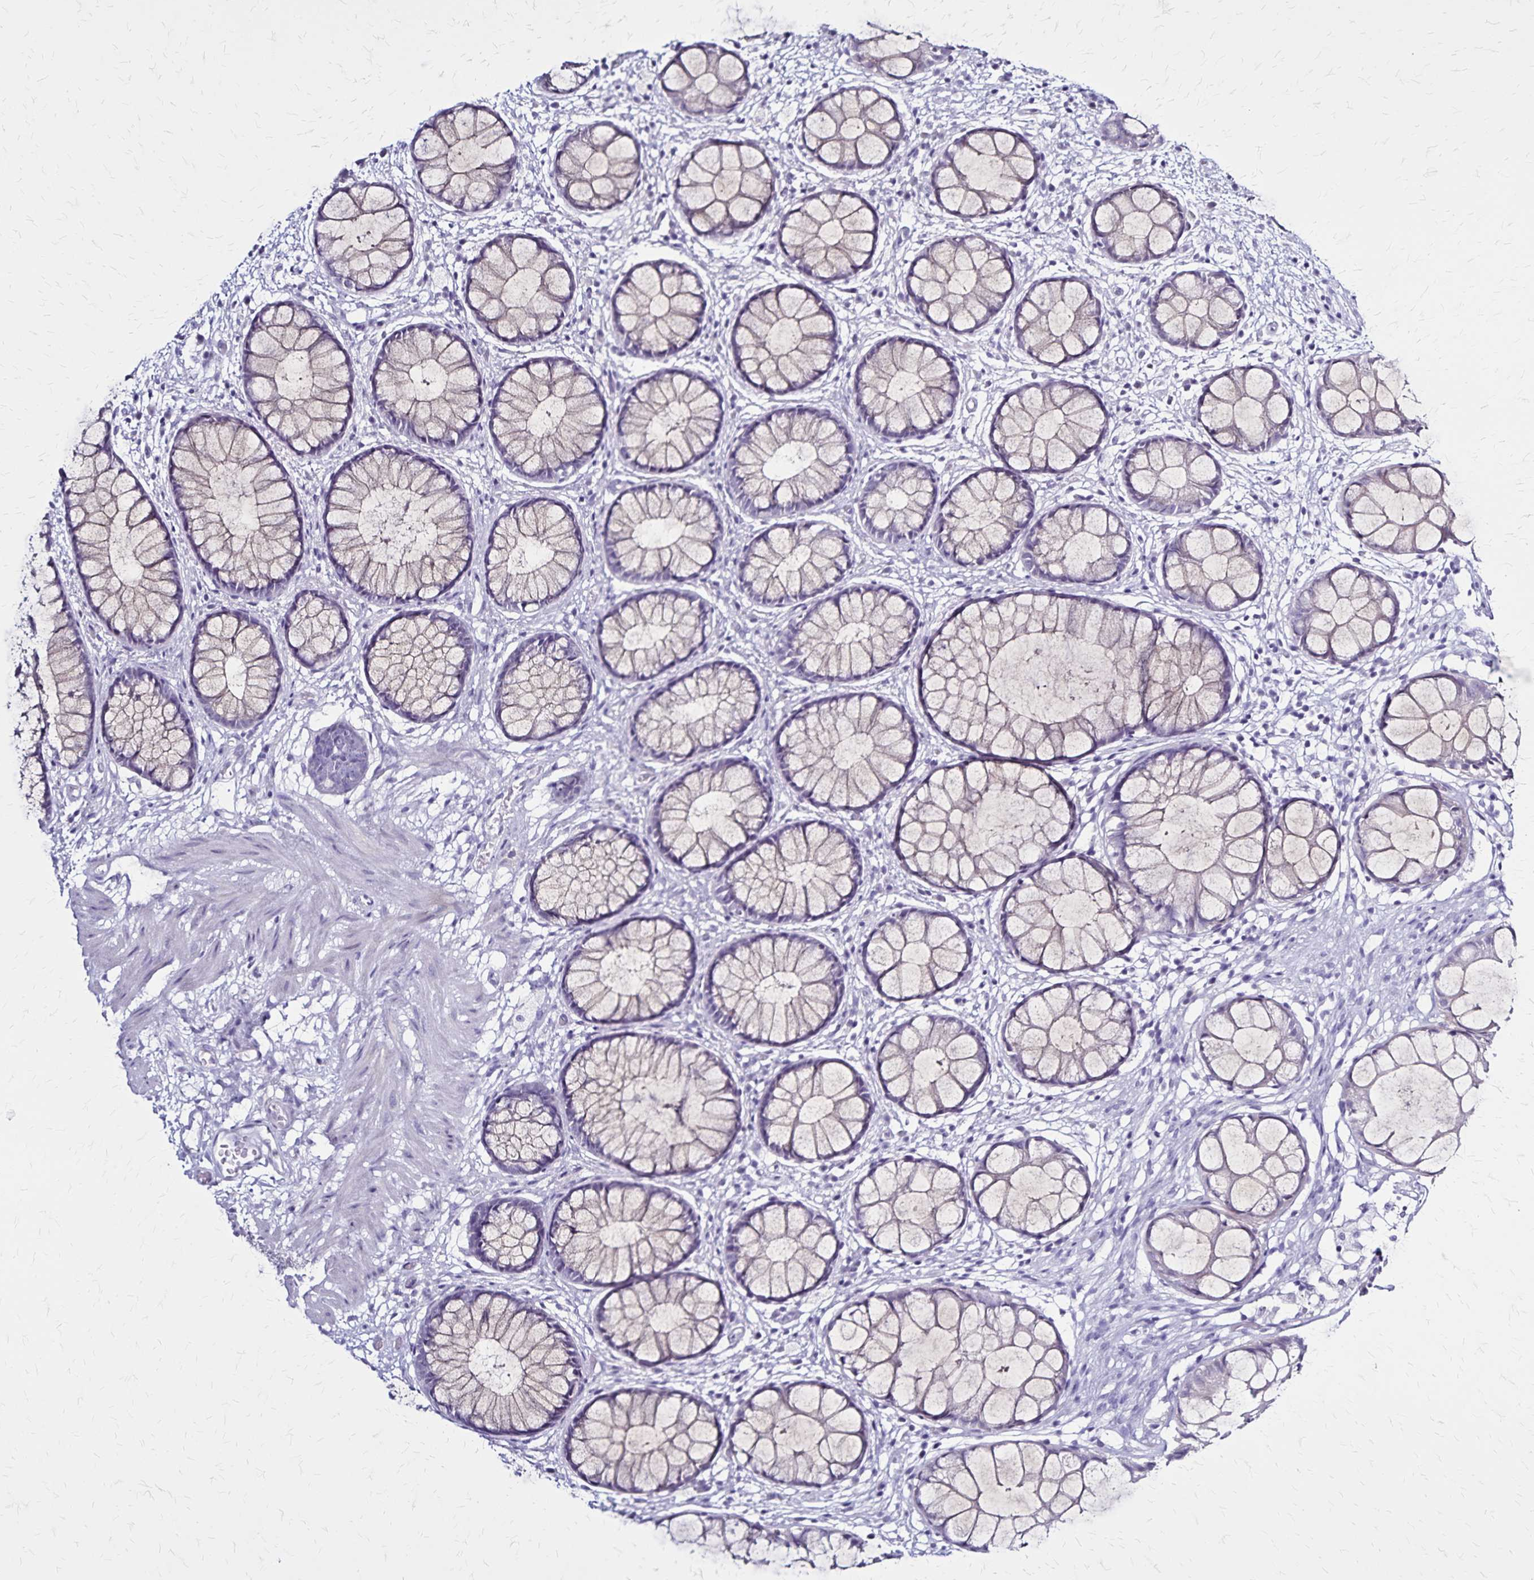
{"staining": {"intensity": "weak", "quantity": "<25%", "location": "cytoplasmic/membranous"}, "tissue": "rectum", "cell_type": "Glandular cells", "image_type": "normal", "snomed": [{"axis": "morphology", "description": "Normal tissue, NOS"}, {"axis": "topography", "description": "Rectum"}], "caption": "DAB immunohistochemical staining of unremarkable rectum displays no significant staining in glandular cells.", "gene": "PLXNA4", "patient": {"sex": "female", "age": 62}}